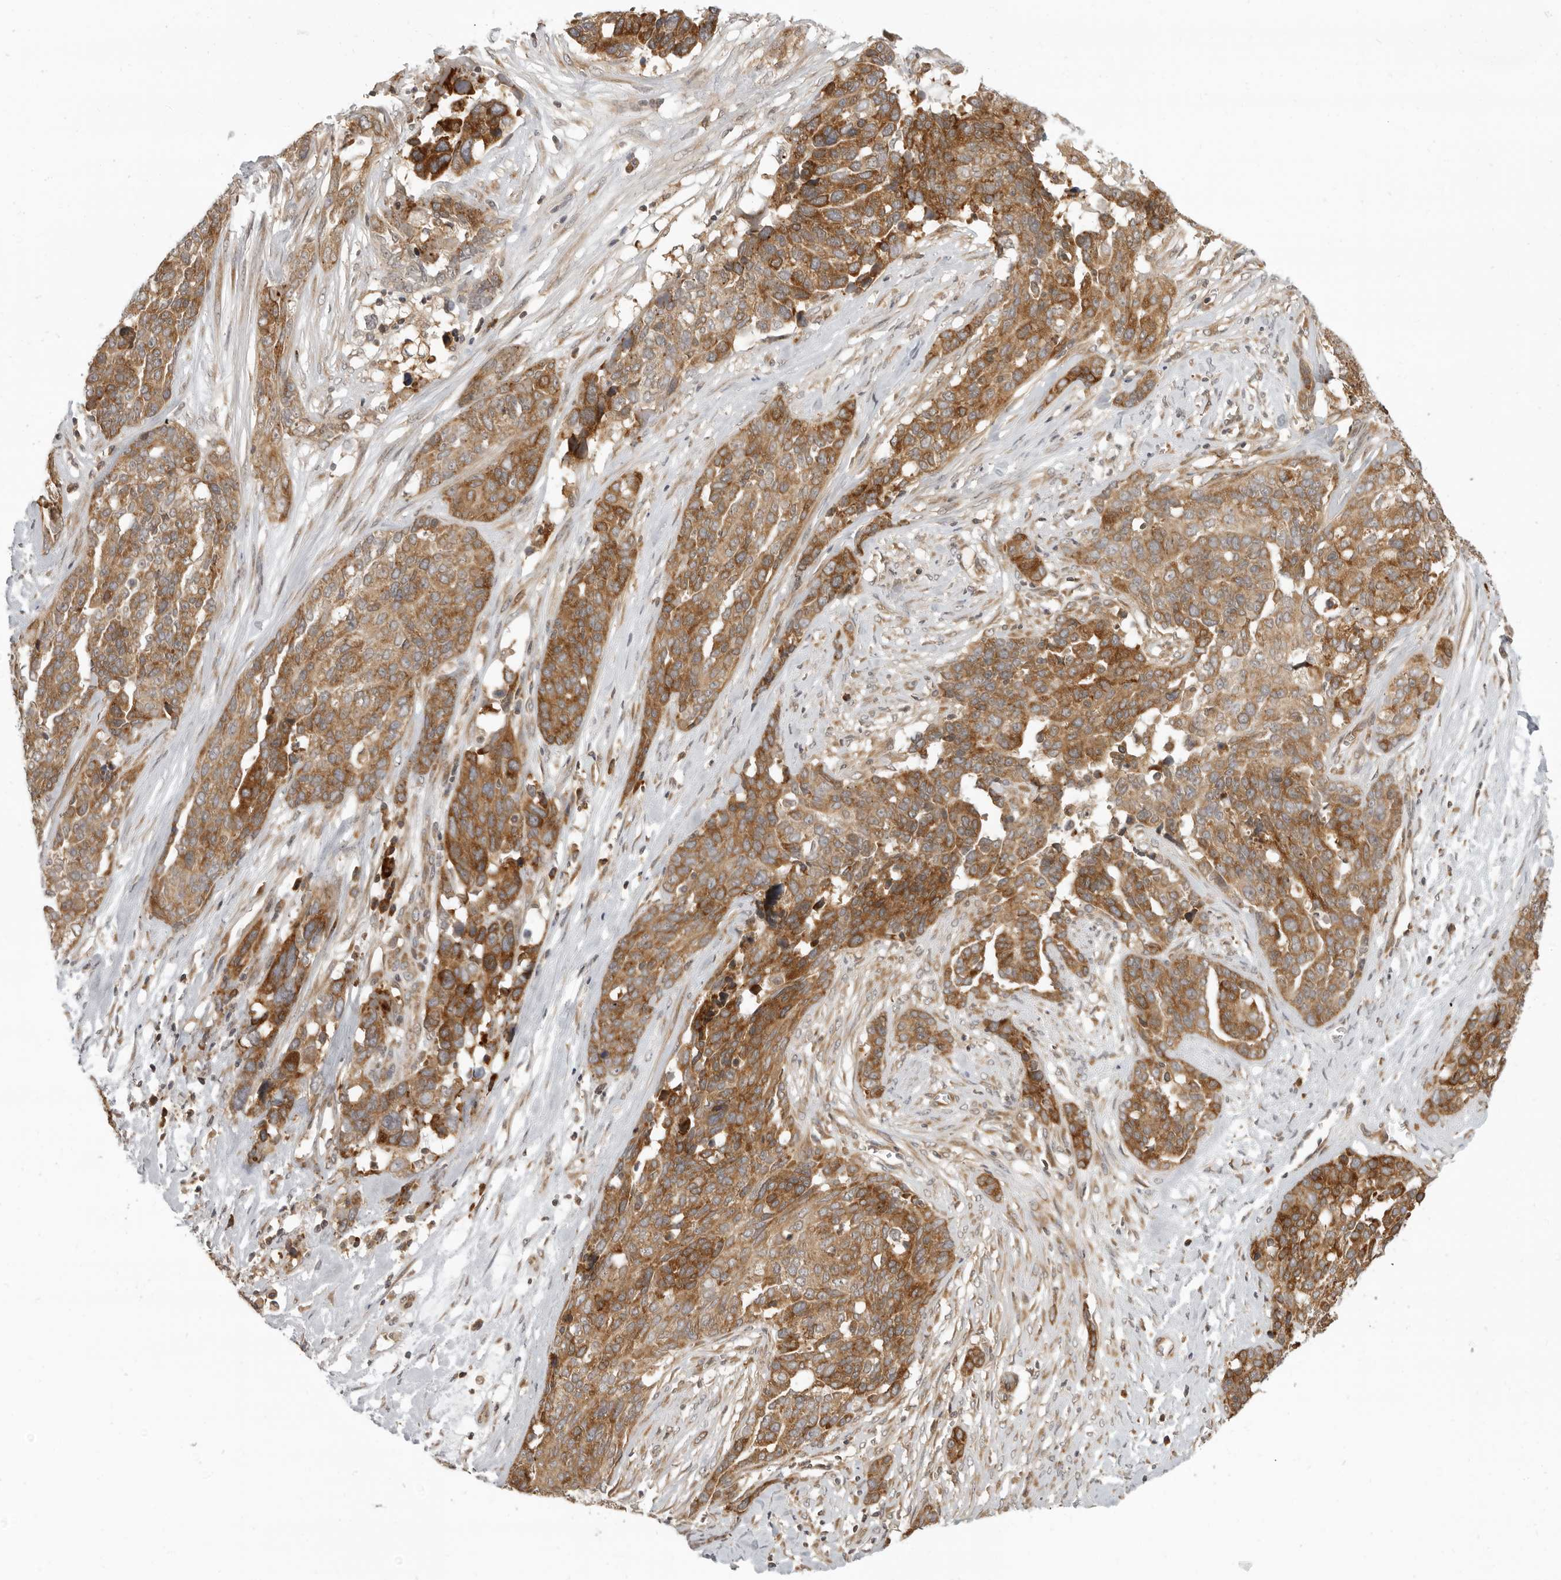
{"staining": {"intensity": "moderate", "quantity": ">75%", "location": "cytoplasmic/membranous"}, "tissue": "ovarian cancer", "cell_type": "Tumor cells", "image_type": "cancer", "snomed": [{"axis": "morphology", "description": "Cystadenocarcinoma, serous, NOS"}, {"axis": "topography", "description": "Ovary"}], "caption": "Protein expression analysis of human ovarian cancer (serous cystadenocarcinoma) reveals moderate cytoplasmic/membranous expression in about >75% of tumor cells.", "gene": "PRRC2A", "patient": {"sex": "female", "age": 44}}